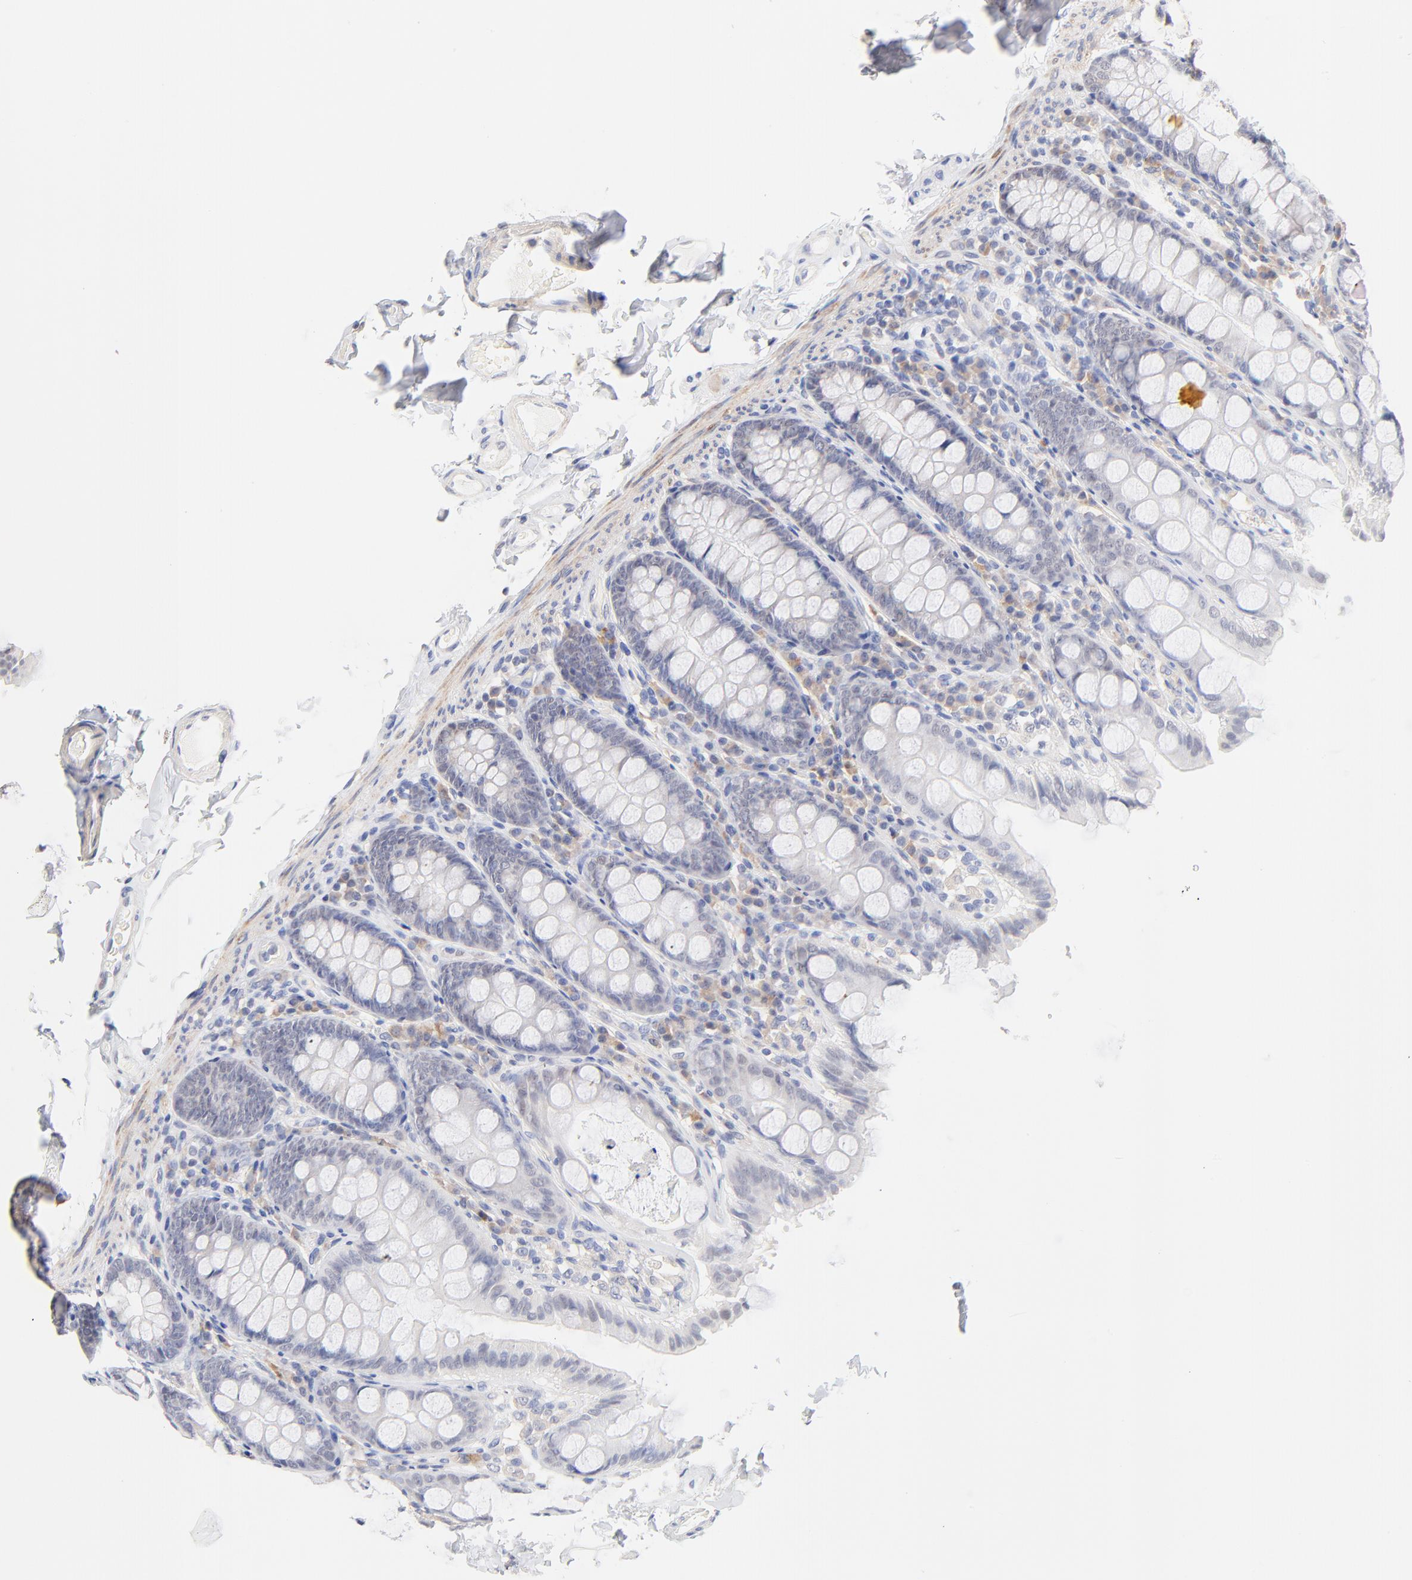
{"staining": {"intensity": "weak", "quantity": "25%-75%", "location": "cytoplasmic/membranous"}, "tissue": "colon", "cell_type": "Endothelial cells", "image_type": "normal", "snomed": [{"axis": "morphology", "description": "Normal tissue, NOS"}, {"axis": "topography", "description": "Colon"}], "caption": "This micrograph shows IHC staining of normal colon, with low weak cytoplasmic/membranous positivity in approximately 25%-75% of endothelial cells.", "gene": "TWNK", "patient": {"sex": "female", "age": 61}}